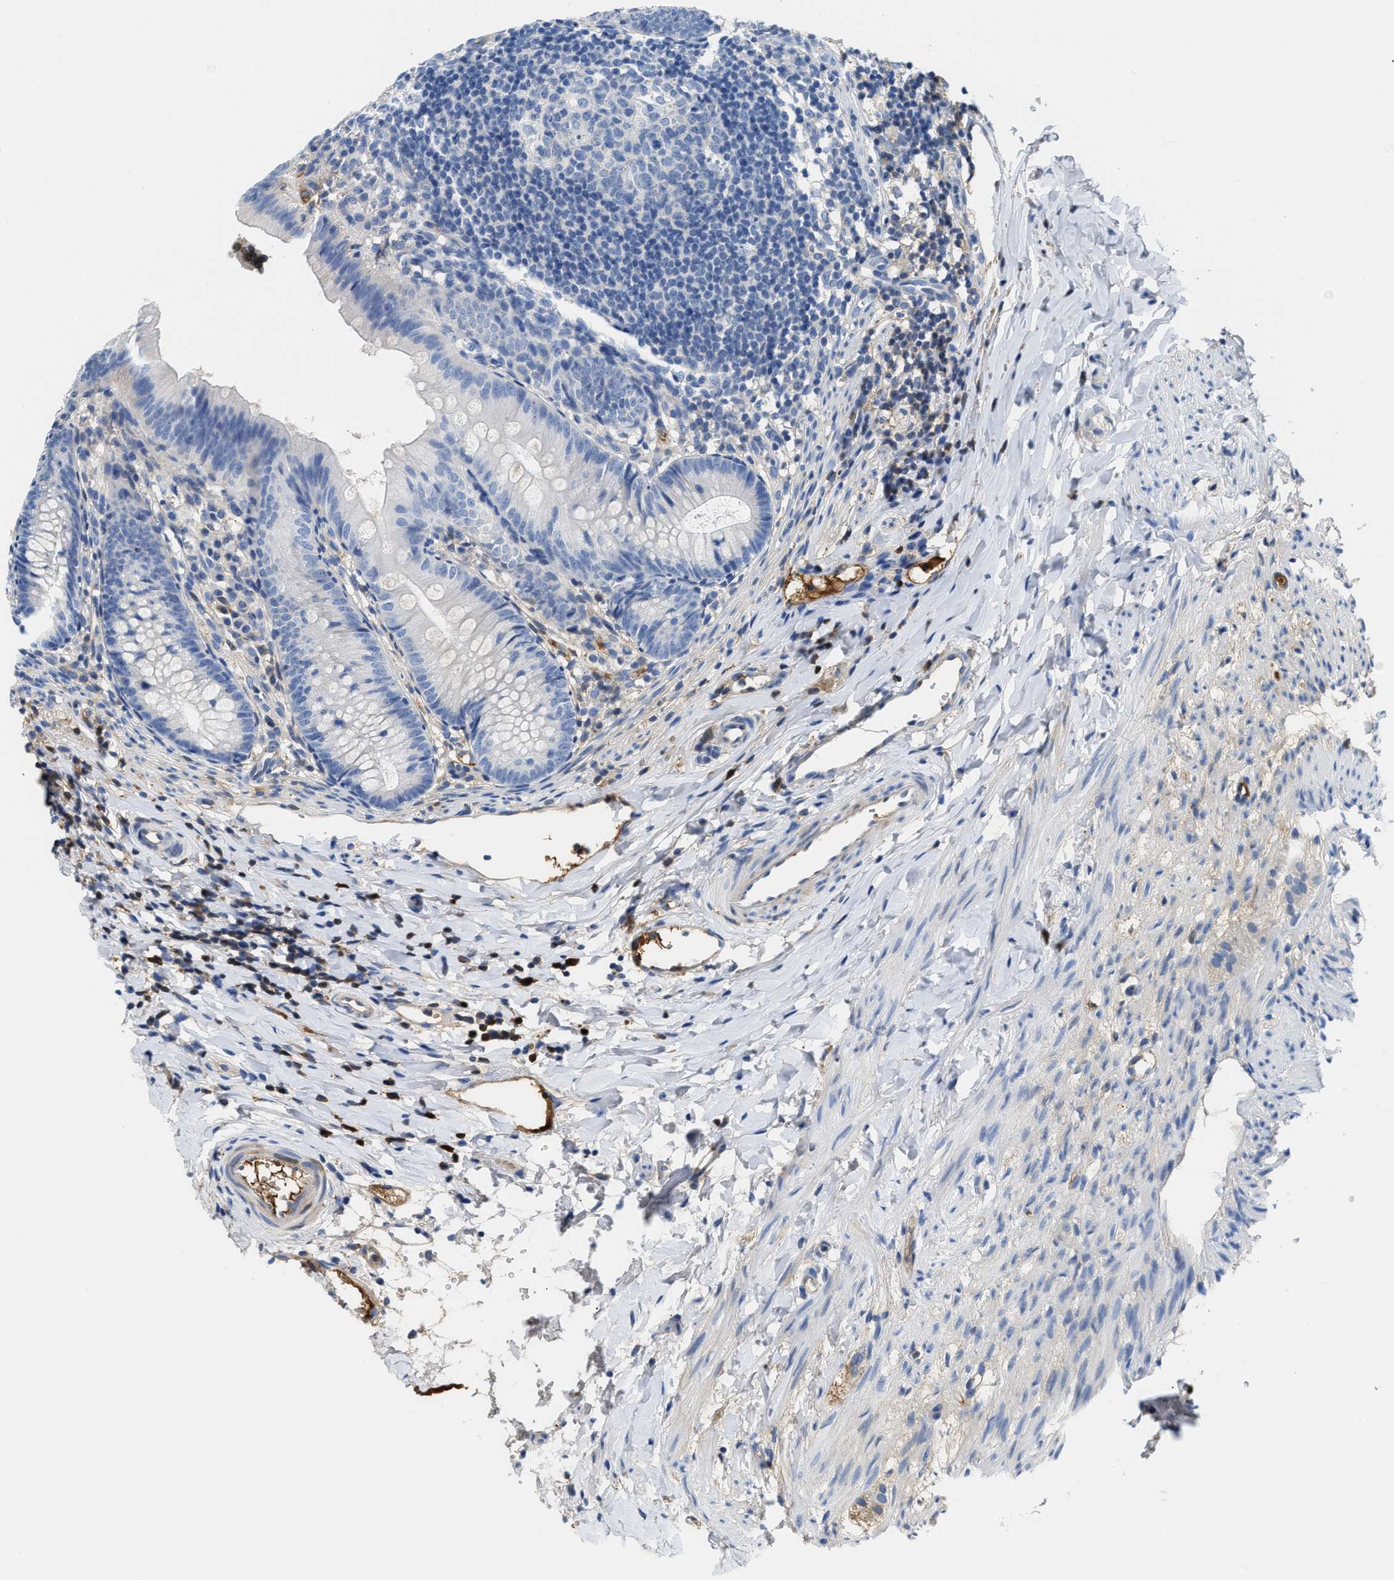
{"staining": {"intensity": "negative", "quantity": "none", "location": "none"}, "tissue": "appendix", "cell_type": "Glandular cells", "image_type": "normal", "snomed": [{"axis": "morphology", "description": "Normal tissue, NOS"}, {"axis": "topography", "description": "Appendix"}], "caption": "A micrograph of appendix stained for a protein shows no brown staining in glandular cells. (Brightfield microscopy of DAB immunohistochemistry (IHC) at high magnification).", "gene": "GC", "patient": {"sex": "male", "age": 1}}